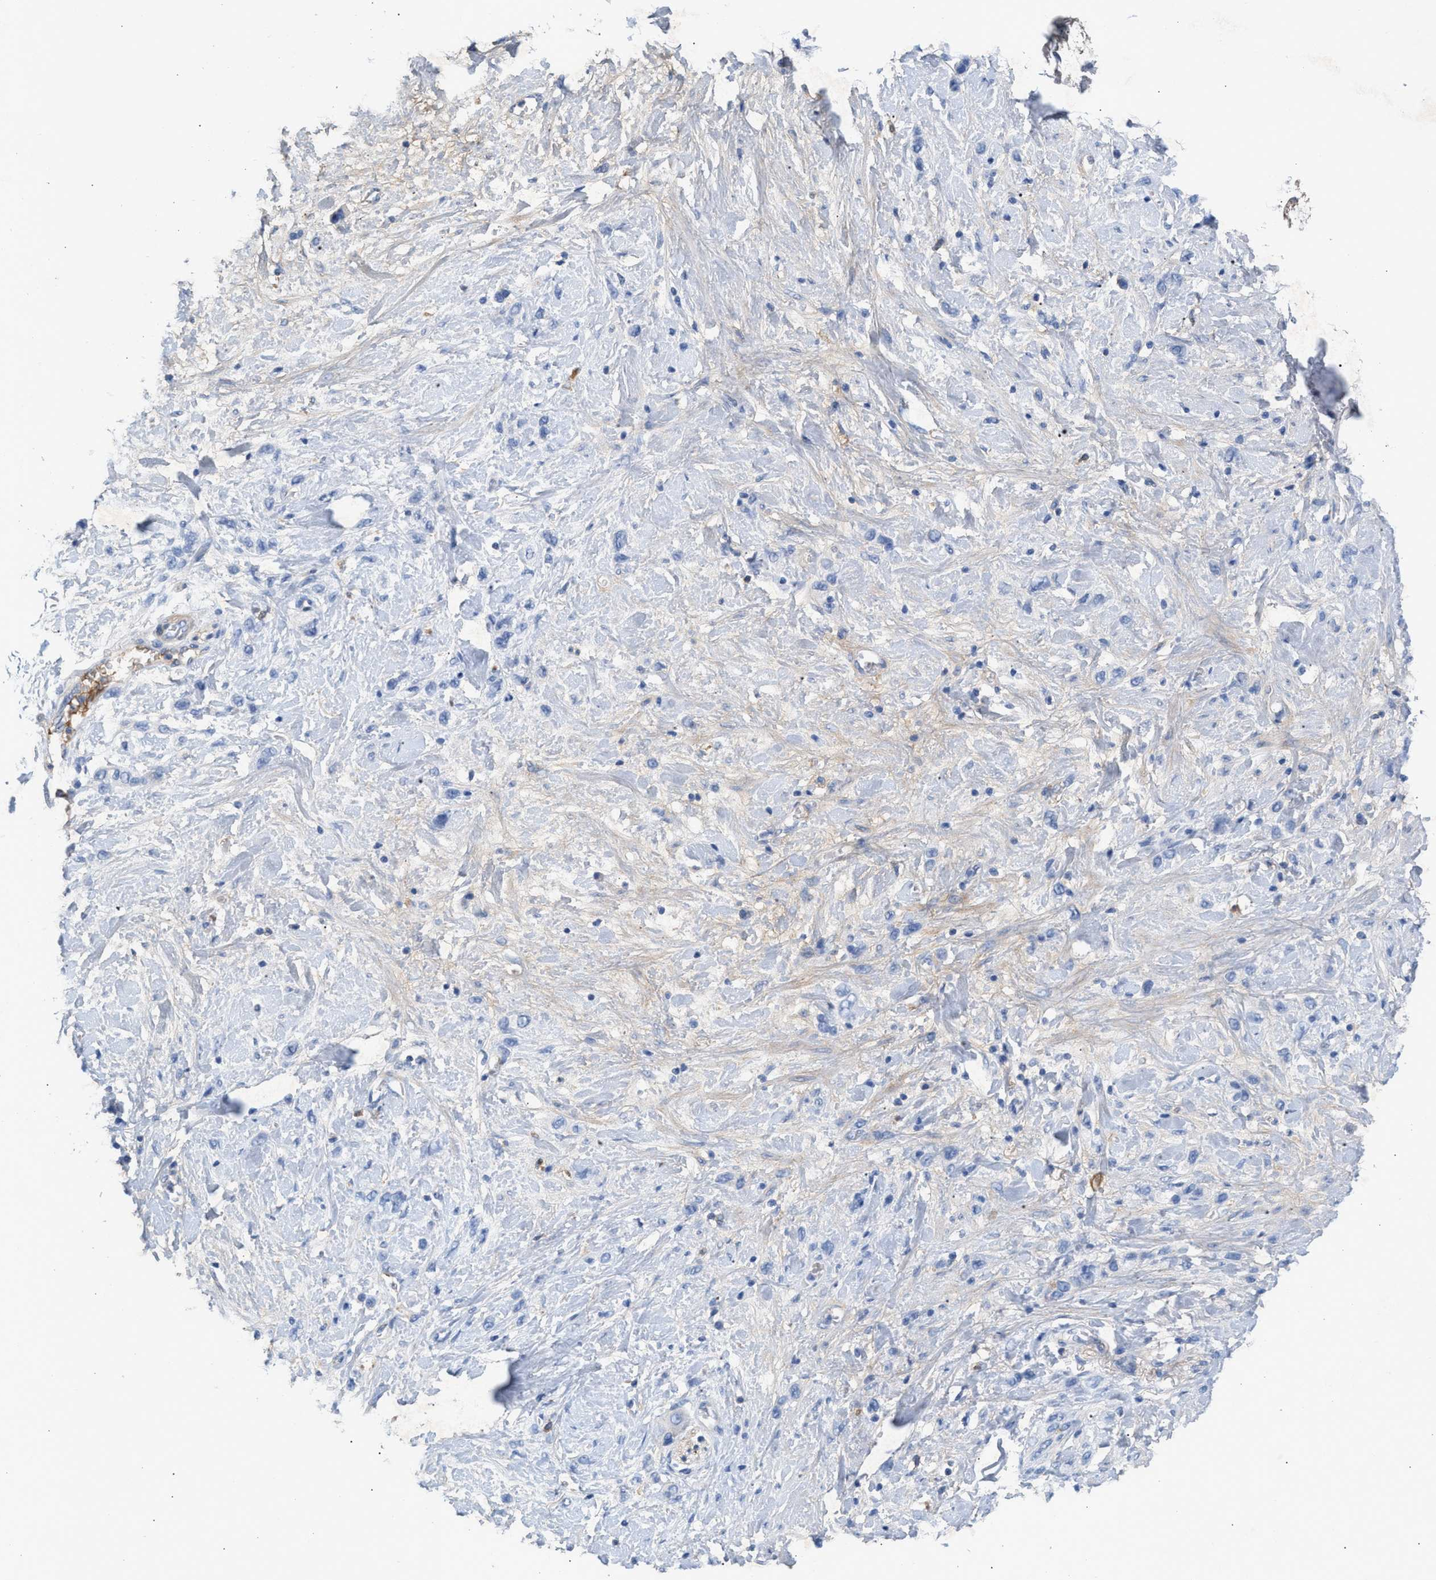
{"staining": {"intensity": "negative", "quantity": "none", "location": "none"}, "tissue": "stomach cancer", "cell_type": "Tumor cells", "image_type": "cancer", "snomed": [{"axis": "morphology", "description": "Adenocarcinoma, NOS"}, {"axis": "morphology", "description": "Adenocarcinoma, High grade"}, {"axis": "topography", "description": "Stomach, upper"}, {"axis": "topography", "description": "Stomach, lower"}], "caption": "This histopathology image is of stomach adenocarcinoma stained with immunohistochemistry to label a protein in brown with the nuclei are counter-stained blue. There is no staining in tumor cells. (DAB (3,3'-diaminobenzidine) immunohistochemistry visualized using brightfield microscopy, high magnification).", "gene": "APOH", "patient": {"sex": "female", "age": 65}}